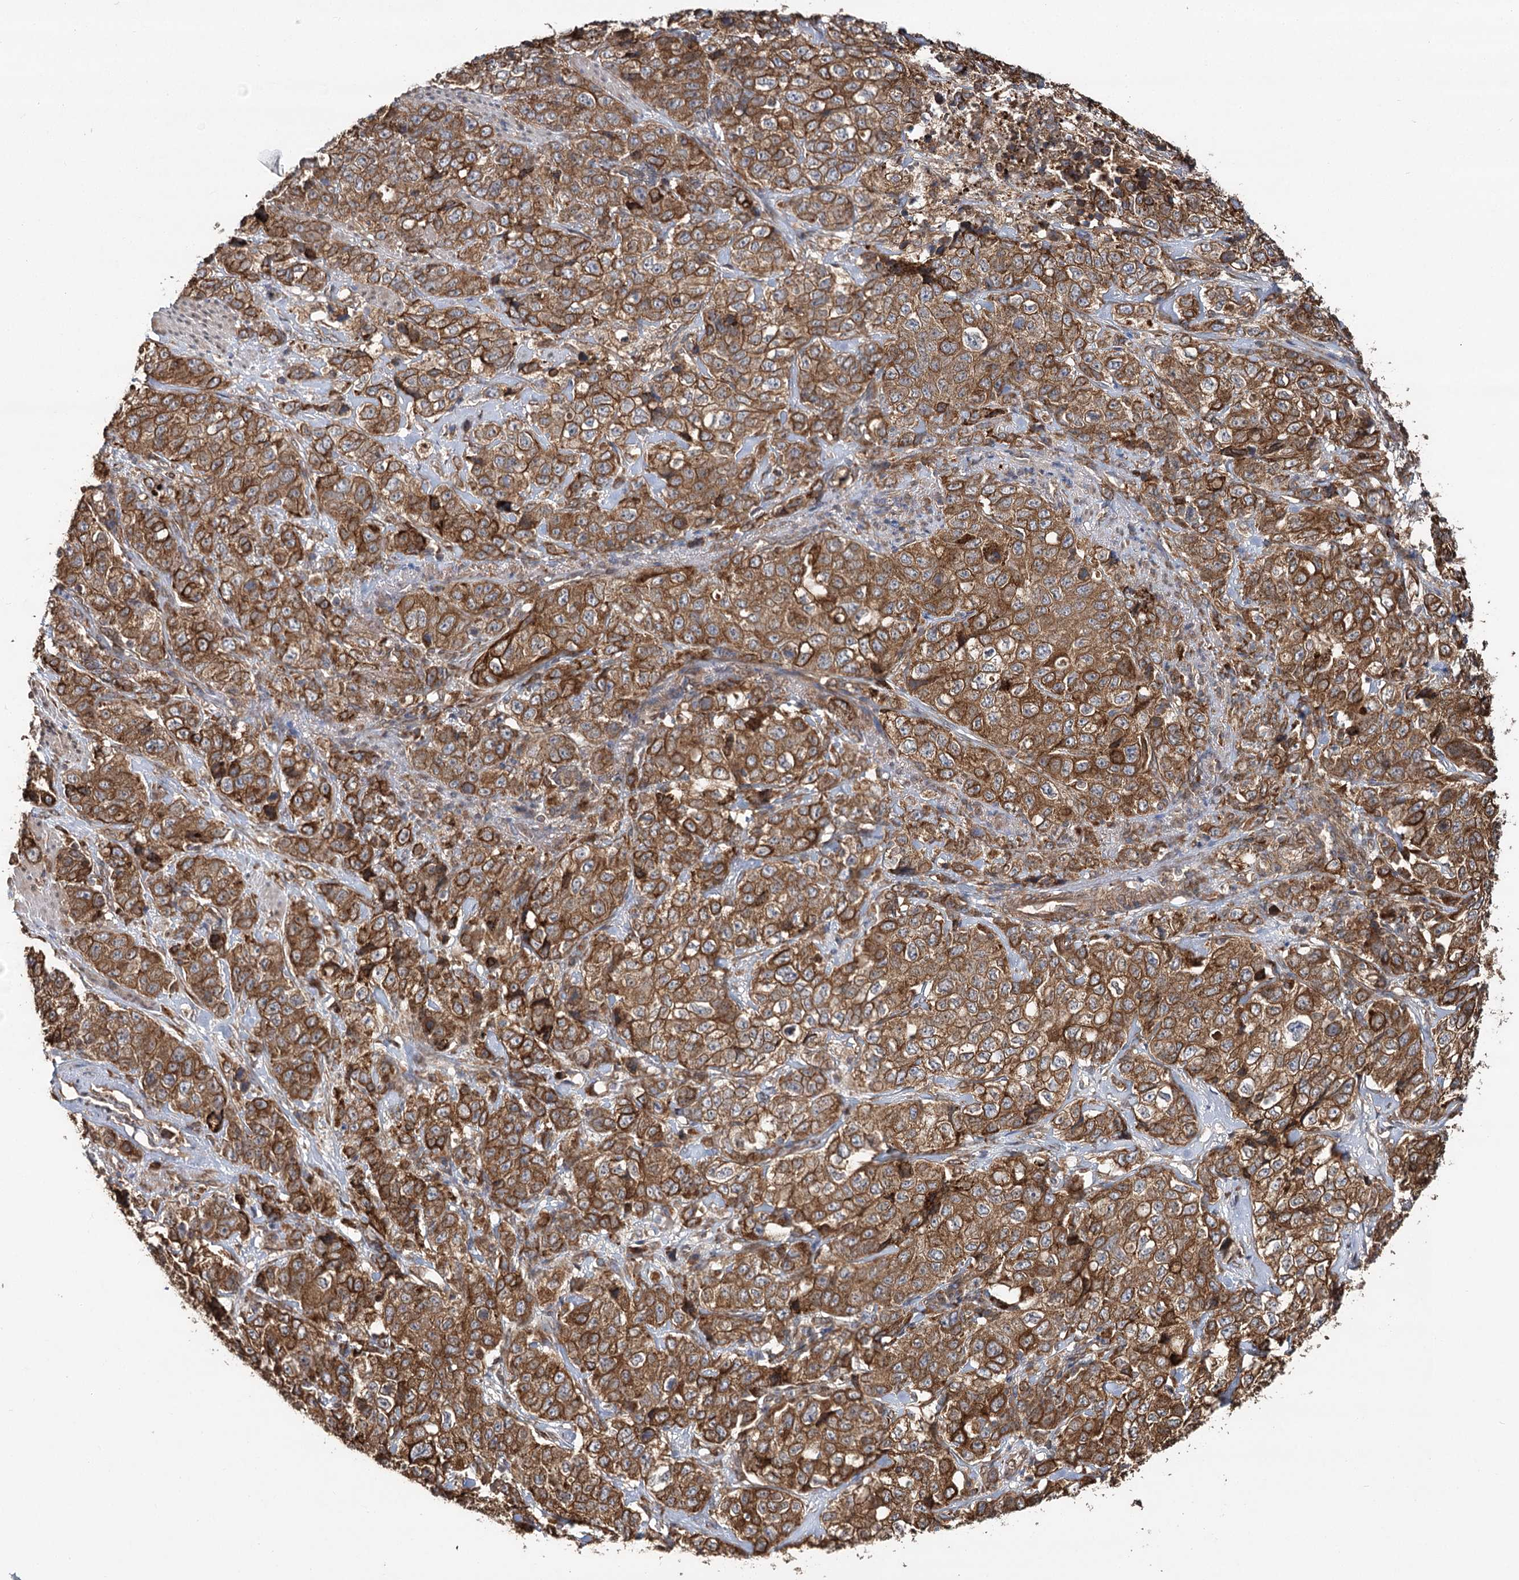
{"staining": {"intensity": "moderate", "quantity": ">75%", "location": "cytoplasmic/membranous"}, "tissue": "stomach cancer", "cell_type": "Tumor cells", "image_type": "cancer", "snomed": [{"axis": "morphology", "description": "Adenocarcinoma, NOS"}, {"axis": "topography", "description": "Stomach"}], "caption": "Stomach cancer tissue displays moderate cytoplasmic/membranous positivity in approximately >75% of tumor cells (IHC, brightfield microscopy, high magnification).", "gene": "DNAJB14", "patient": {"sex": "male", "age": 48}}